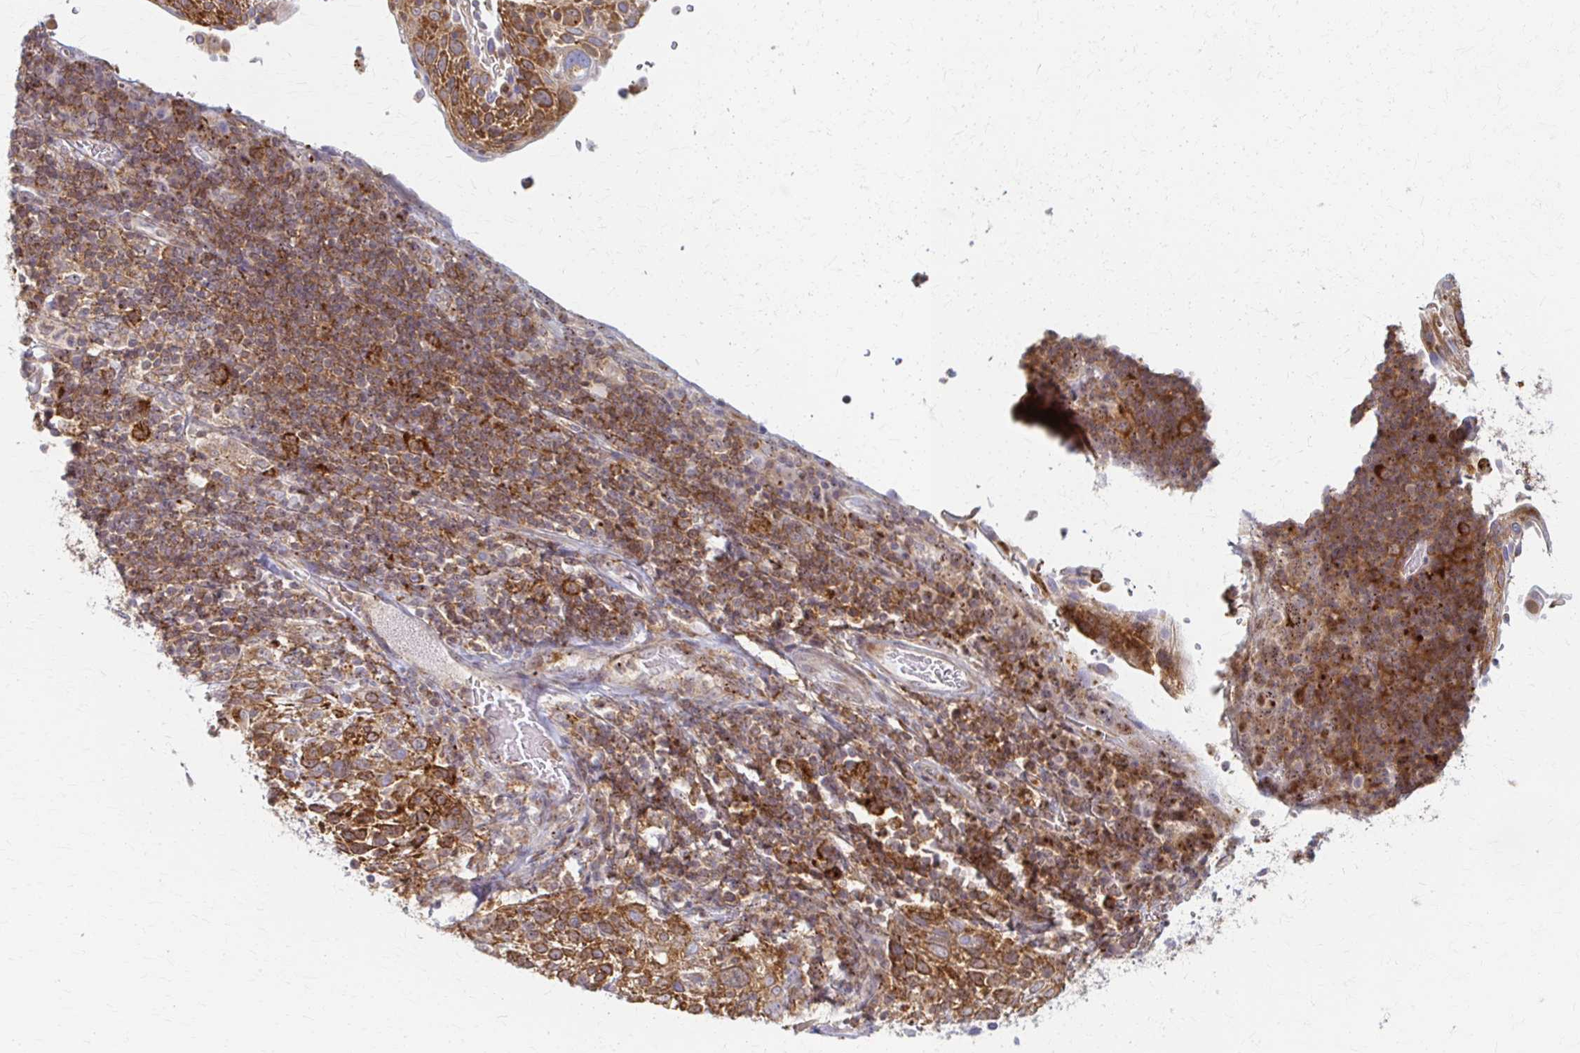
{"staining": {"intensity": "moderate", "quantity": ">75%", "location": "cytoplasmic/membranous"}, "tissue": "cervical cancer", "cell_type": "Tumor cells", "image_type": "cancer", "snomed": [{"axis": "morphology", "description": "Squamous cell carcinoma, NOS"}, {"axis": "topography", "description": "Cervix"}], "caption": "Cervical cancer was stained to show a protein in brown. There is medium levels of moderate cytoplasmic/membranous staining in about >75% of tumor cells.", "gene": "ARHGAP35", "patient": {"sex": "female", "age": 61}}